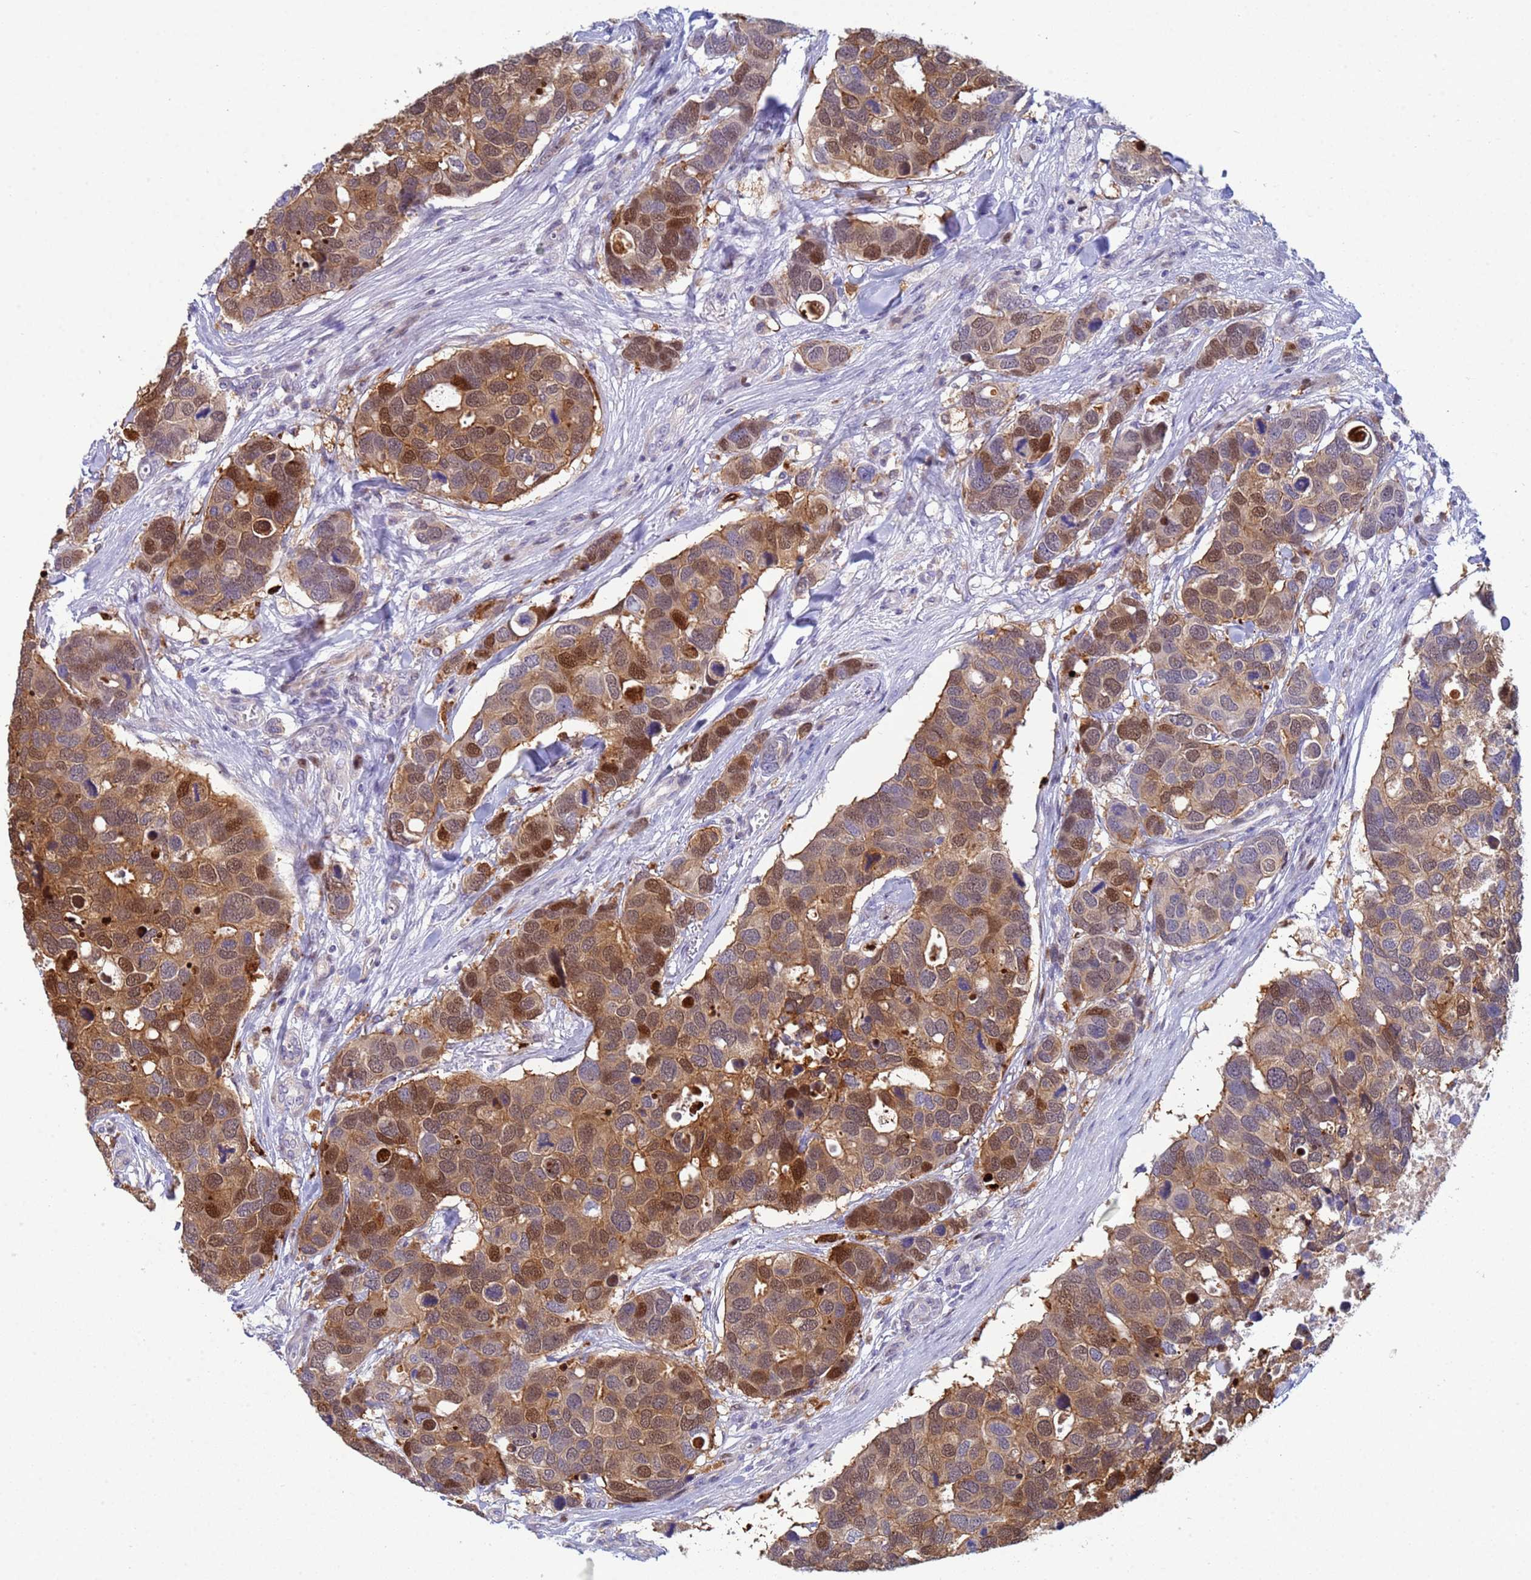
{"staining": {"intensity": "moderate", "quantity": ">75%", "location": "cytoplasmic/membranous,nuclear"}, "tissue": "breast cancer", "cell_type": "Tumor cells", "image_type": "cancer", "snomed": [{"axis": "morphology", "description": "Duct carcinoma"}, {"axis": "topography", "description": "Breast"}], "caption": "This is an image of IHC staining of breast cancer (infiltrating ductal carcinoma), which shows moderate staining in the cytoplasmic/membranous and nuclear of tumor cells.", "gene": "PPP6R1", "patient": {"sex": "female", "age": 83}}